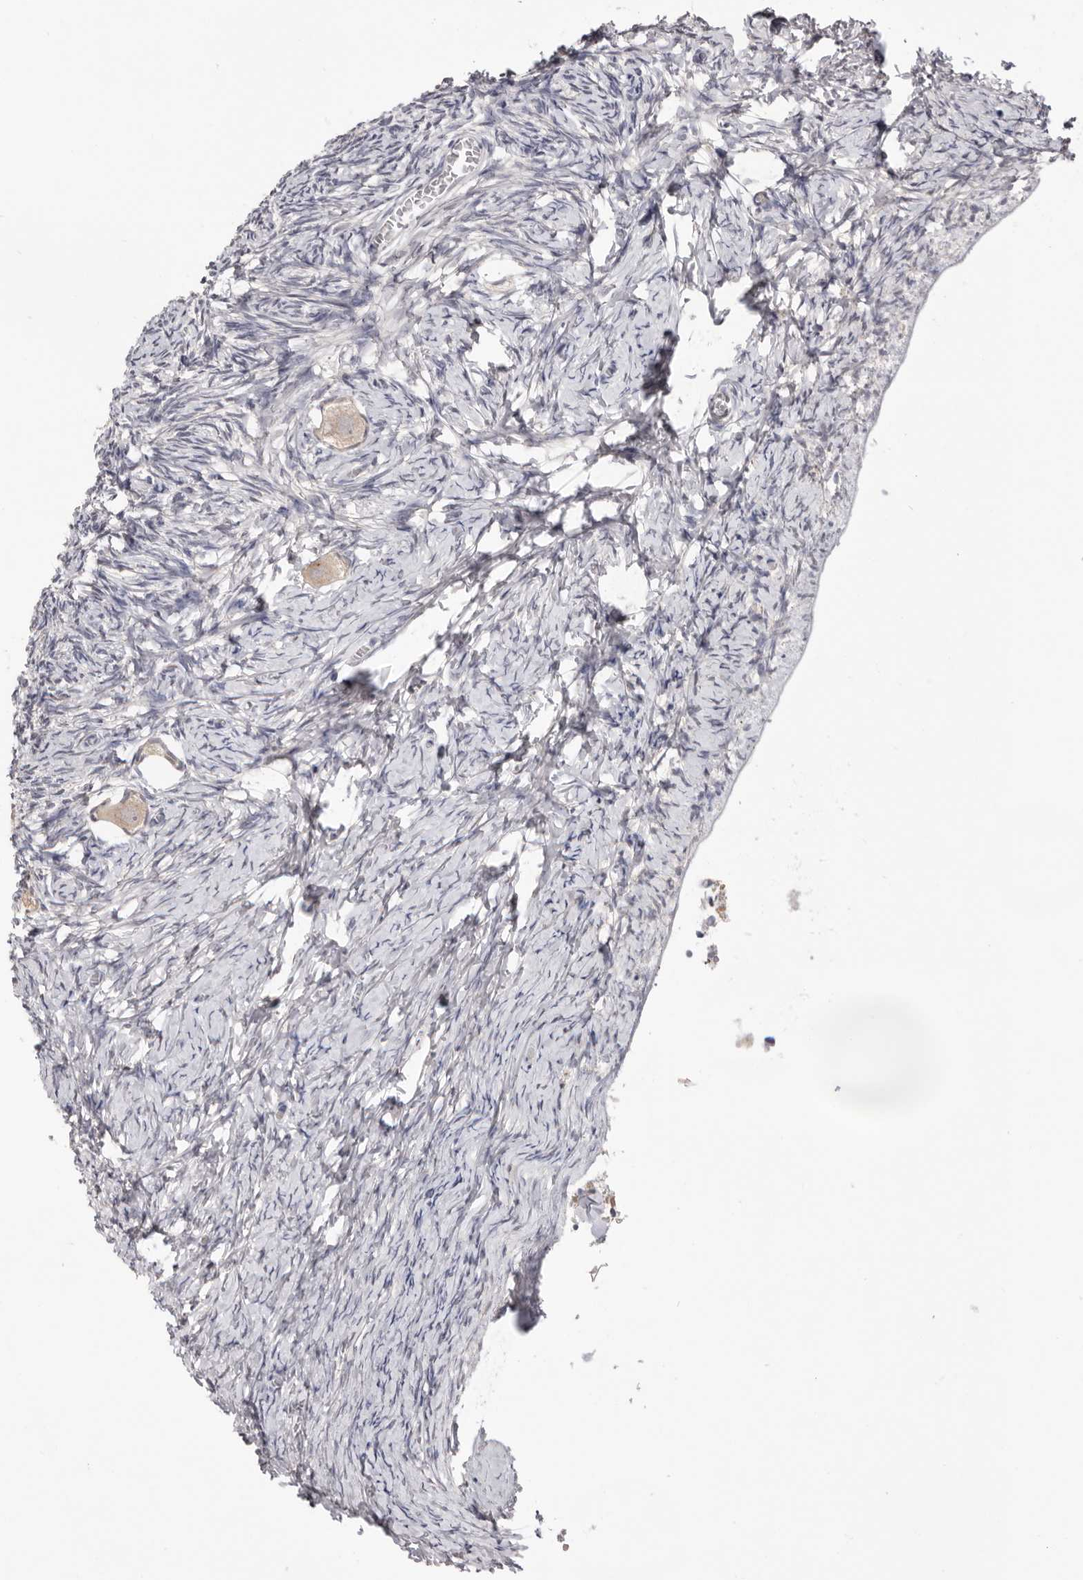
{"staining": {"intensity": "weak", "quantity": ">75%", "location": "cytoplasmic/membranous"}, "tissue": "ovary", "cell_type": "Follicle cells", "image_type": "normal", "snomed": [{"axis": "morphology", "description": "Normal tissue, NOS"}, {"axis": "topography", "description": "Ovary"}], "caption": "Weak cytoplasmic/membranous expression for a protein is appreciated in approximately >75% of follicle cells of unremarkable ovary using immunohistochemistry.", "gene": "DOP1A", "patient": {"sex": "female", "age": 27}}